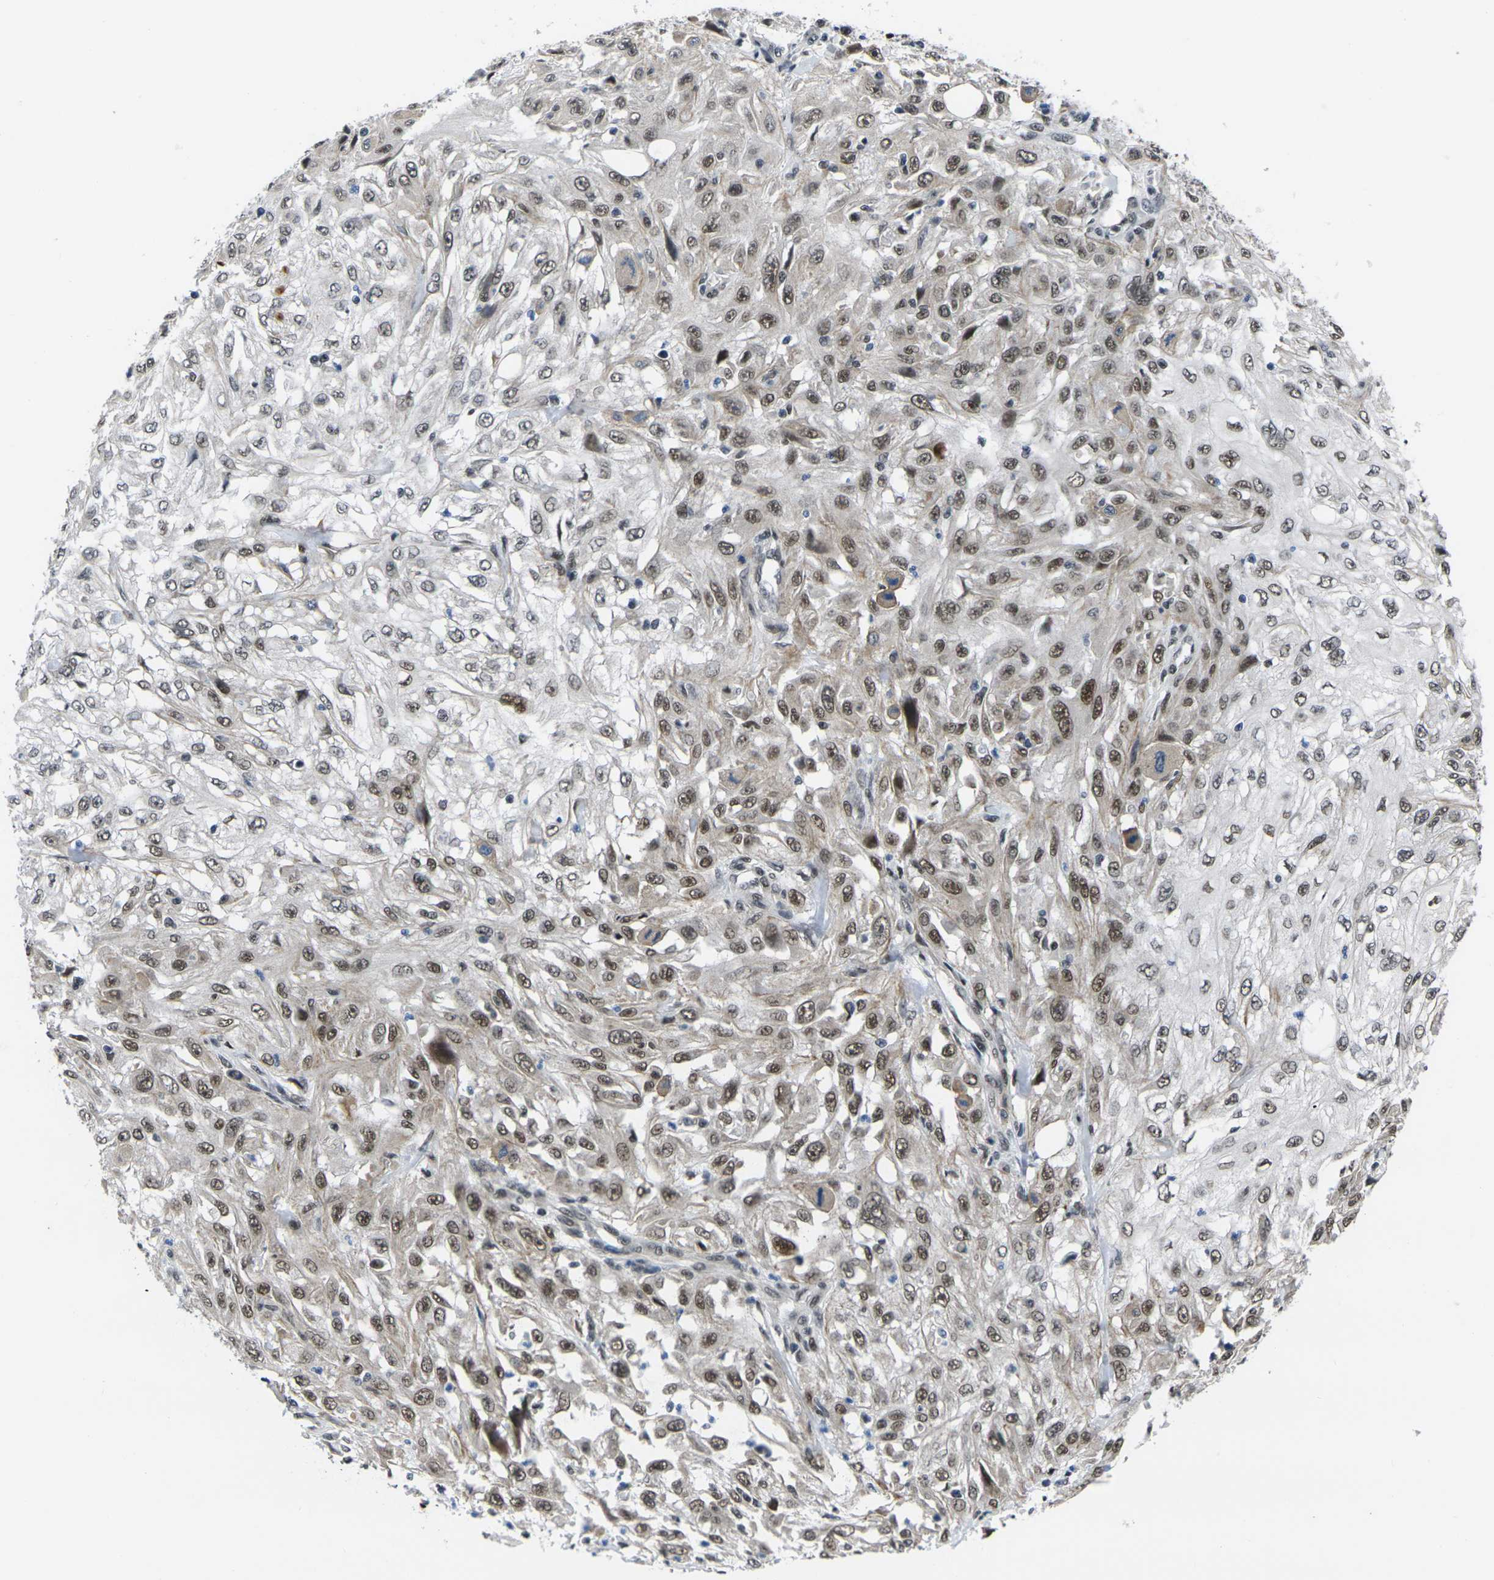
{"staining": {"intensity": "moderate", "quantity": ">75%", "location": "nuclear"}, "tissue": "skin cancer", "cell_type": "Tumor cells", "image_type": "cancer", "snomed": [{"axis": "morphology", "description": "Squamous cell carcinoma, NOS"}, {"axis": "topography", "description": "Skin"}], "caption": "The histopathology image displays immunohistochemical staining of skin cancer. There is moderate nuclear staining is seen in about >75% of tumor cells.", "gene": "RBM7", "patient": {"sex": "male", "age": 75}}